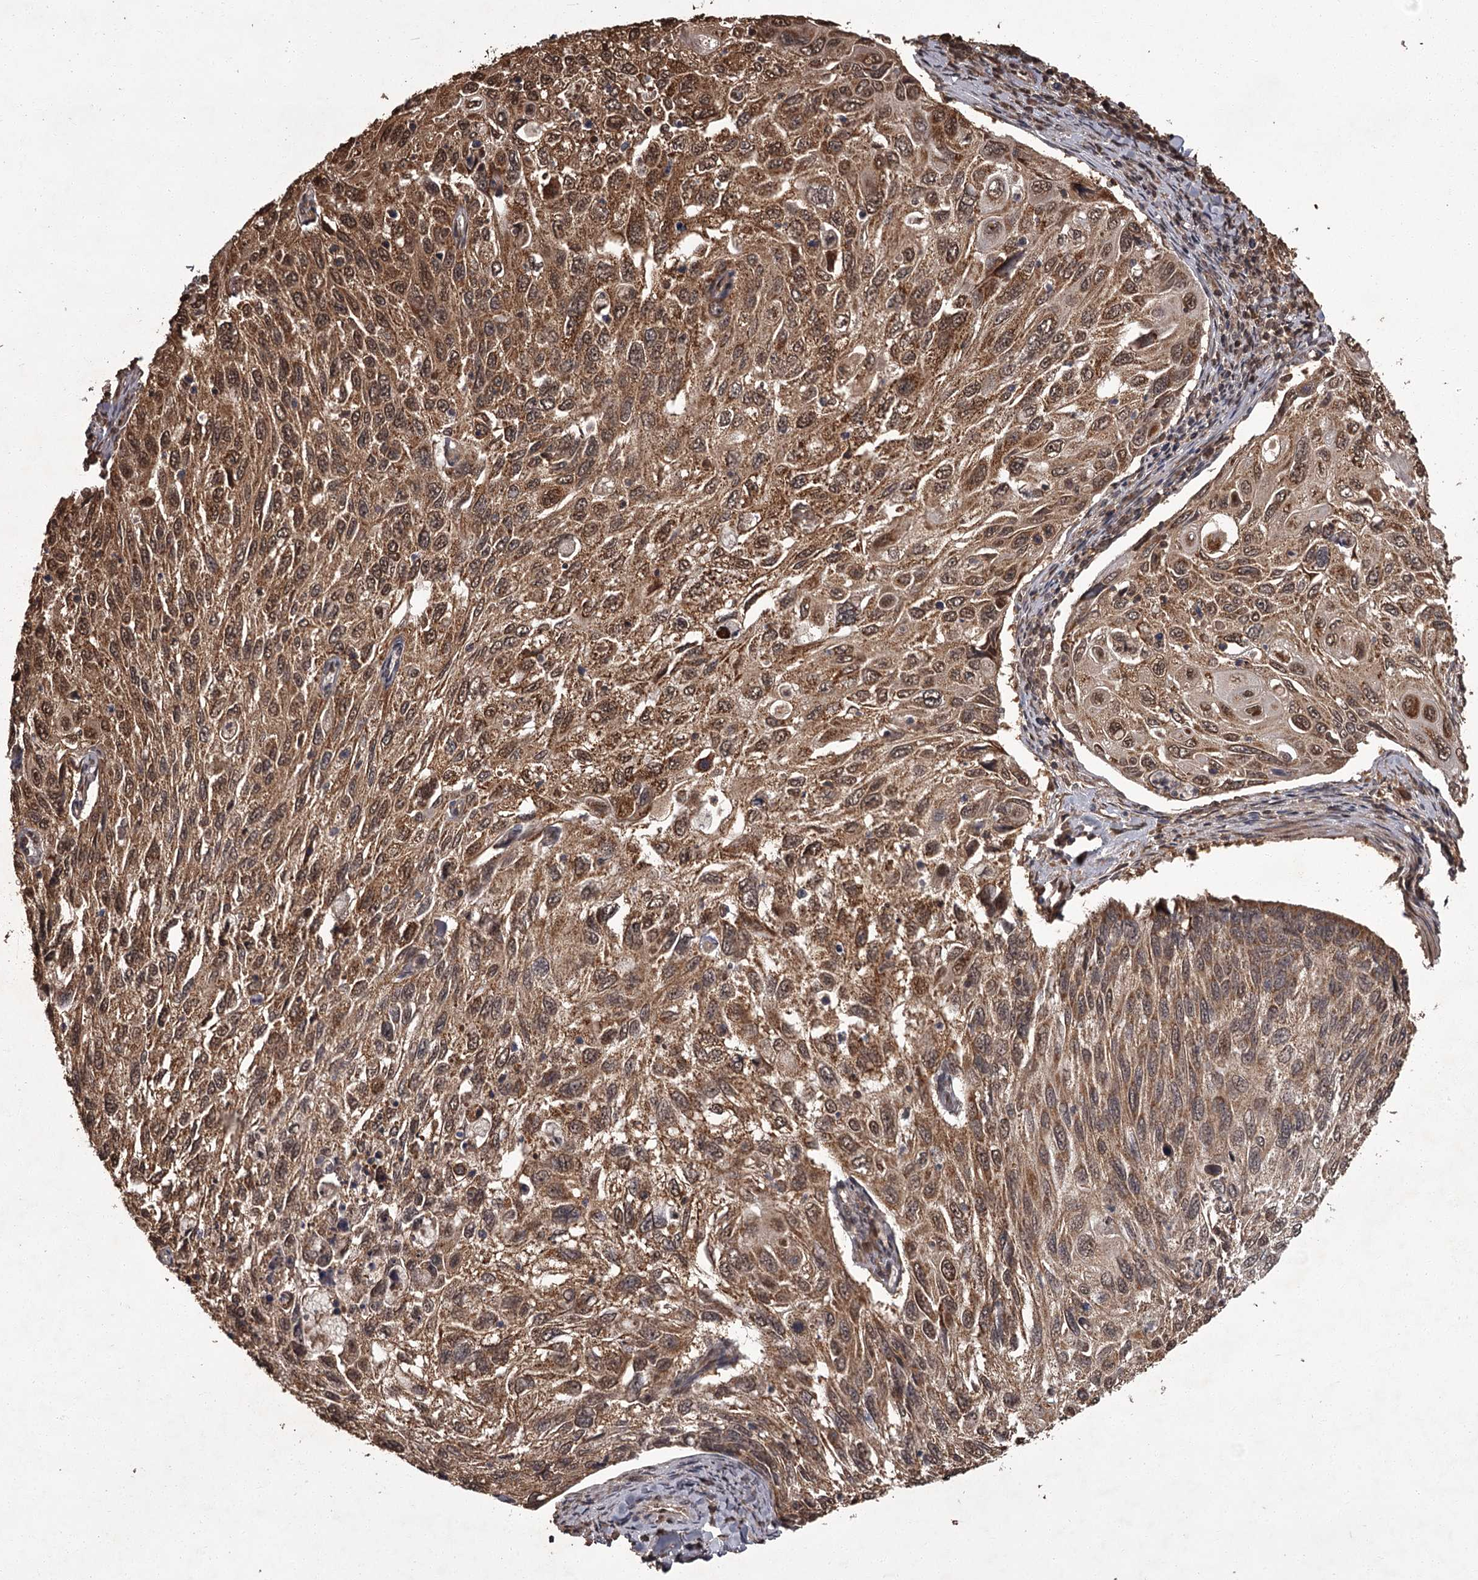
{"staining": {"intensity": "moderate", "quantity": ">75%", "location": "cytoplasmic/membranous,nuclear"}, "tissue": "cervical cancer", "cell_type": "Tumor cells", "image_type": "cancer", "snomed": [{"axis": "morphology", "description": "Squamous cell carcinoma, NOS"}, {"axis": "topography", "description": "Cervix"}], "caption": "Immunohistochemical staining of cervical cancer (squamous cell carcinoma) reveals medium levels of moderate cytoplasmic/membranous and nuclear staining in approximately >75% of tumor cells. Ihc stains the protein of interest in brown and the nuclei are stained blue.", "gene": "NPRL2", "patient": {"sex": "female", "age": 70}}